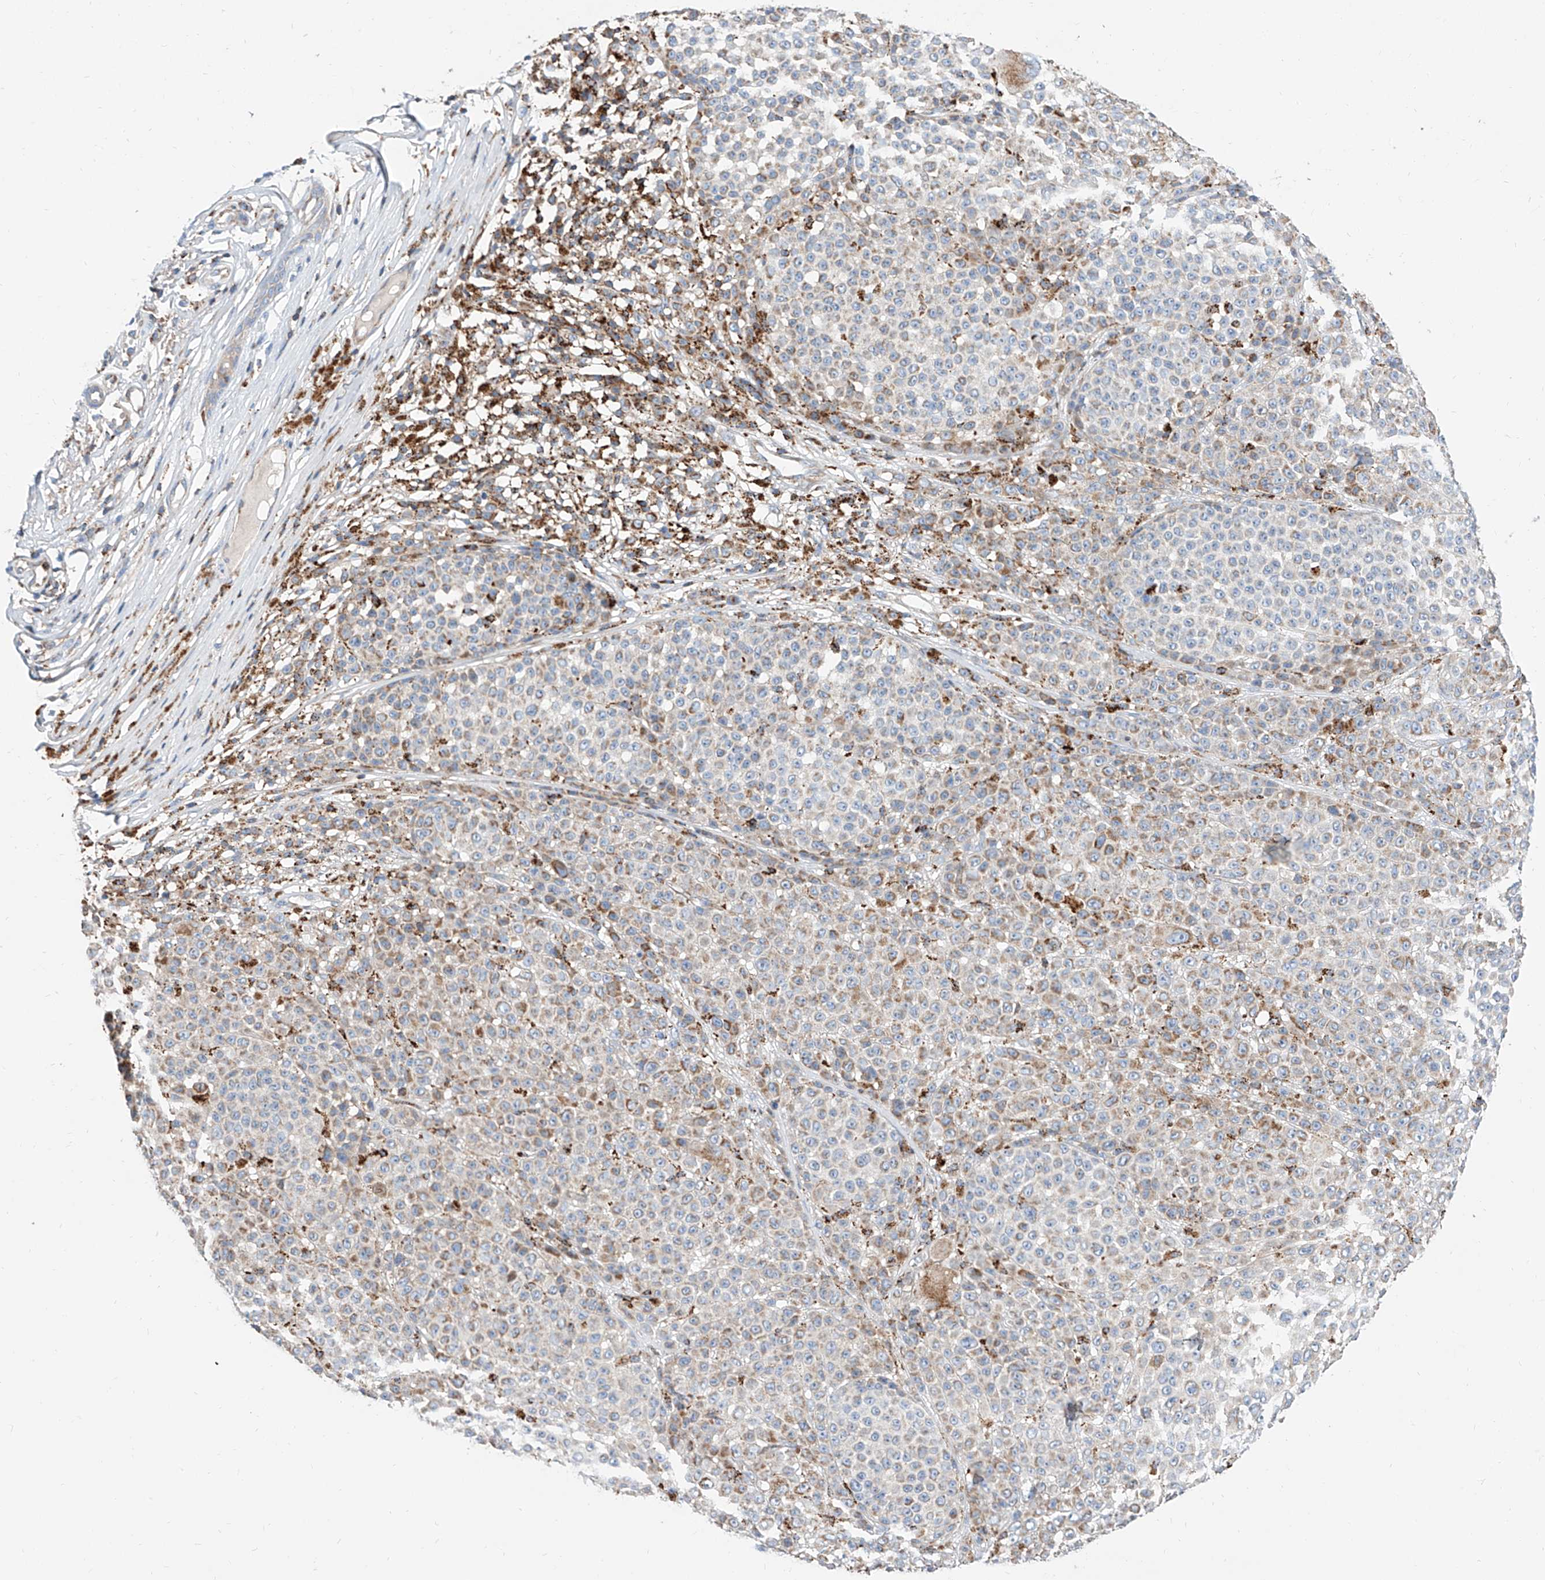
{"staining": {"intensity": "weak", "quantity": "25%-75%", "location": "cytoplasmic/membranous"}, "tissue": "melanoma", "cell_type": "Tumor cells", "image_type": "cancer", "snomed": [{"axis": "morphology", "description": "Malignant melanoma, NOS"}, {"axis": "topography", "description": "Skin"}], "caption": "The image reveals immunohistochemical staining of melanoma. There is weak cytoplasmic/membranous positivity is appreciated in approximately 25%-75% of tumor cells.", "gene": "CPNE5", "patient": {"sex": "female", "age": 94}}